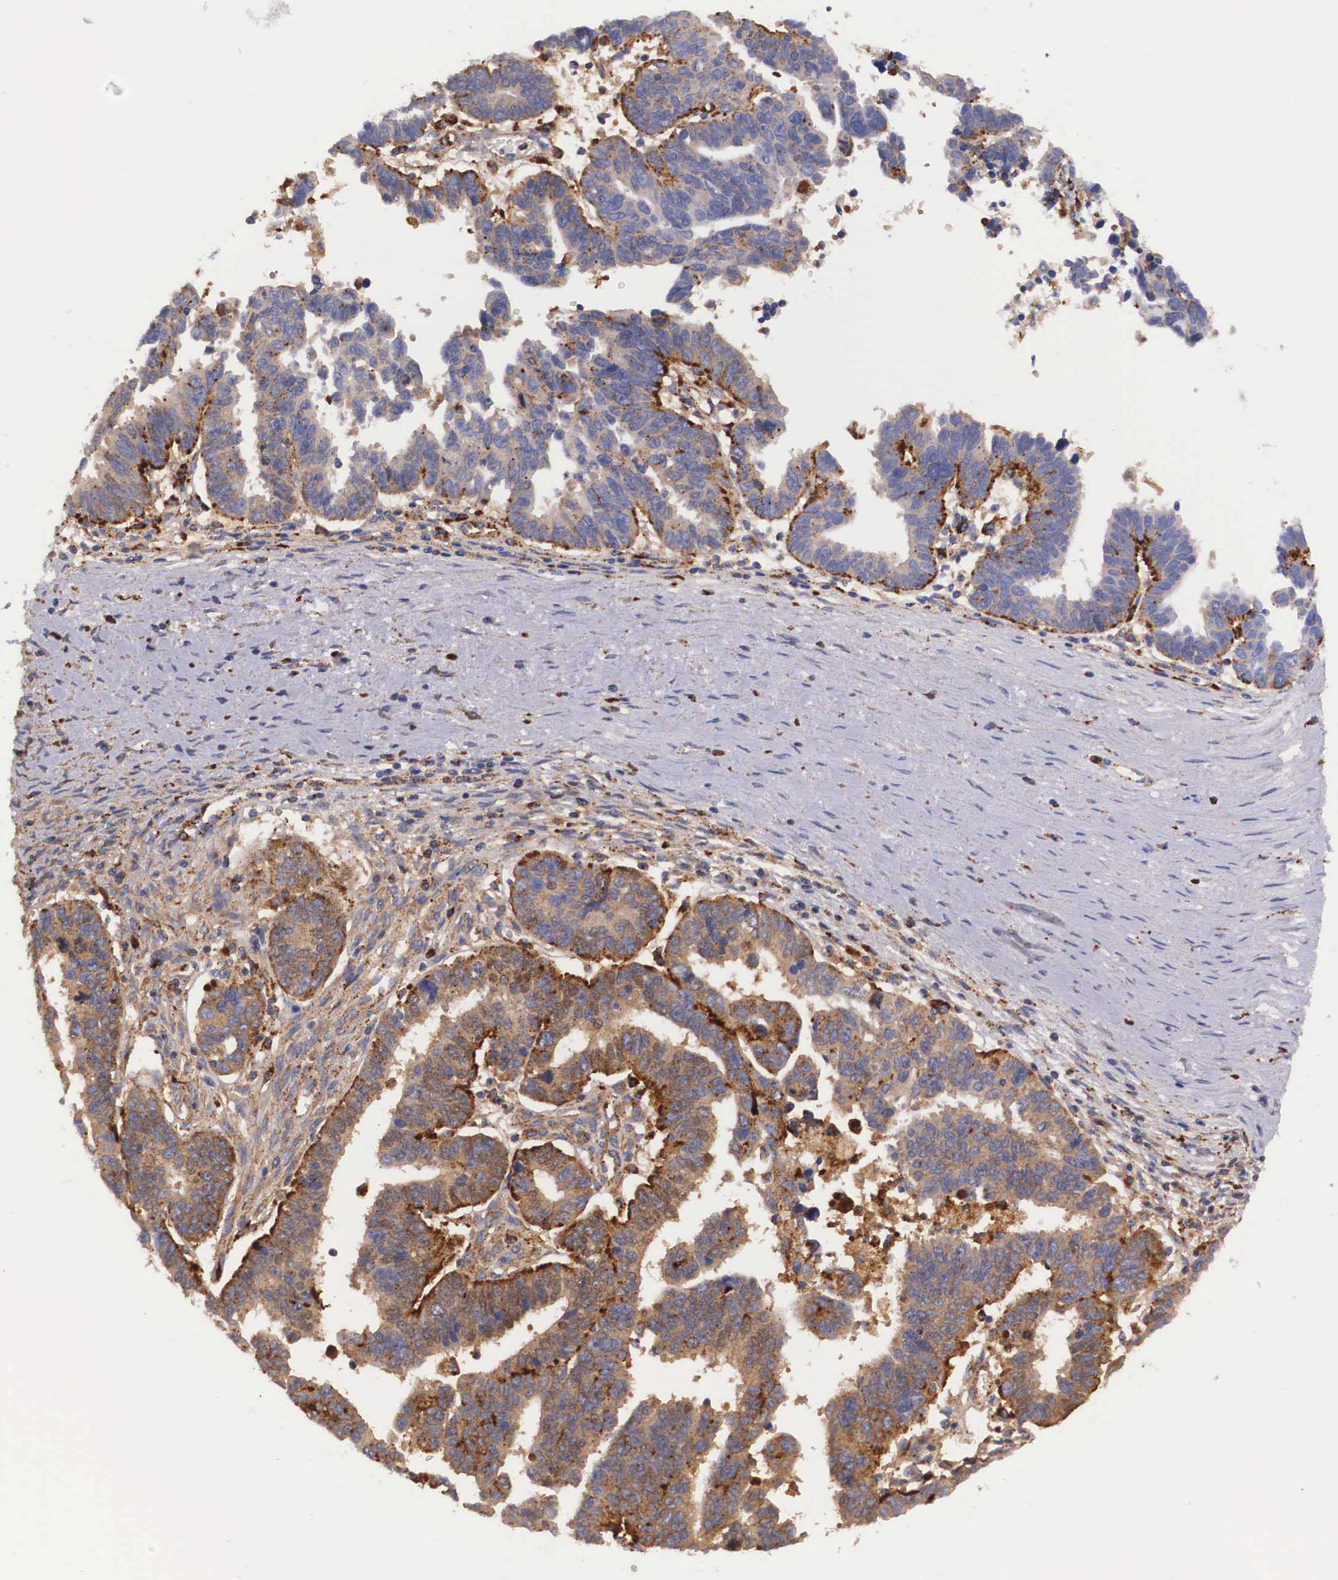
{"staining": {"intensity": "moderate", "quantity": ">75%", "location": "cytoplasmic/membranous"}, "tissue": "ovarian cancer", "cell_type": "Tumor cells", "image_type": "cancer", "snomed": [{"axis": "morphology", "description": "Carcinoma, endometroid"}, {"axis": "morphology", "description": "Cystadenocarcinoma, serous, NOS"}, {"axis": "topography", "description": "Ovary"}], "caption": "Immunohistochemistry image of neoplastic tissue: ovarian cancer (endometroid carcinoma) stained using immunohistochemistry (IHC) demonstrates medium levels of moderate protein expression localized specifically in the cytoplasmic/membranous of tumor cells, appearing as a cytoplasmic/membranous brown color.", "gene": "NAGA", "patient": {"sex": "female", "age": 45}}